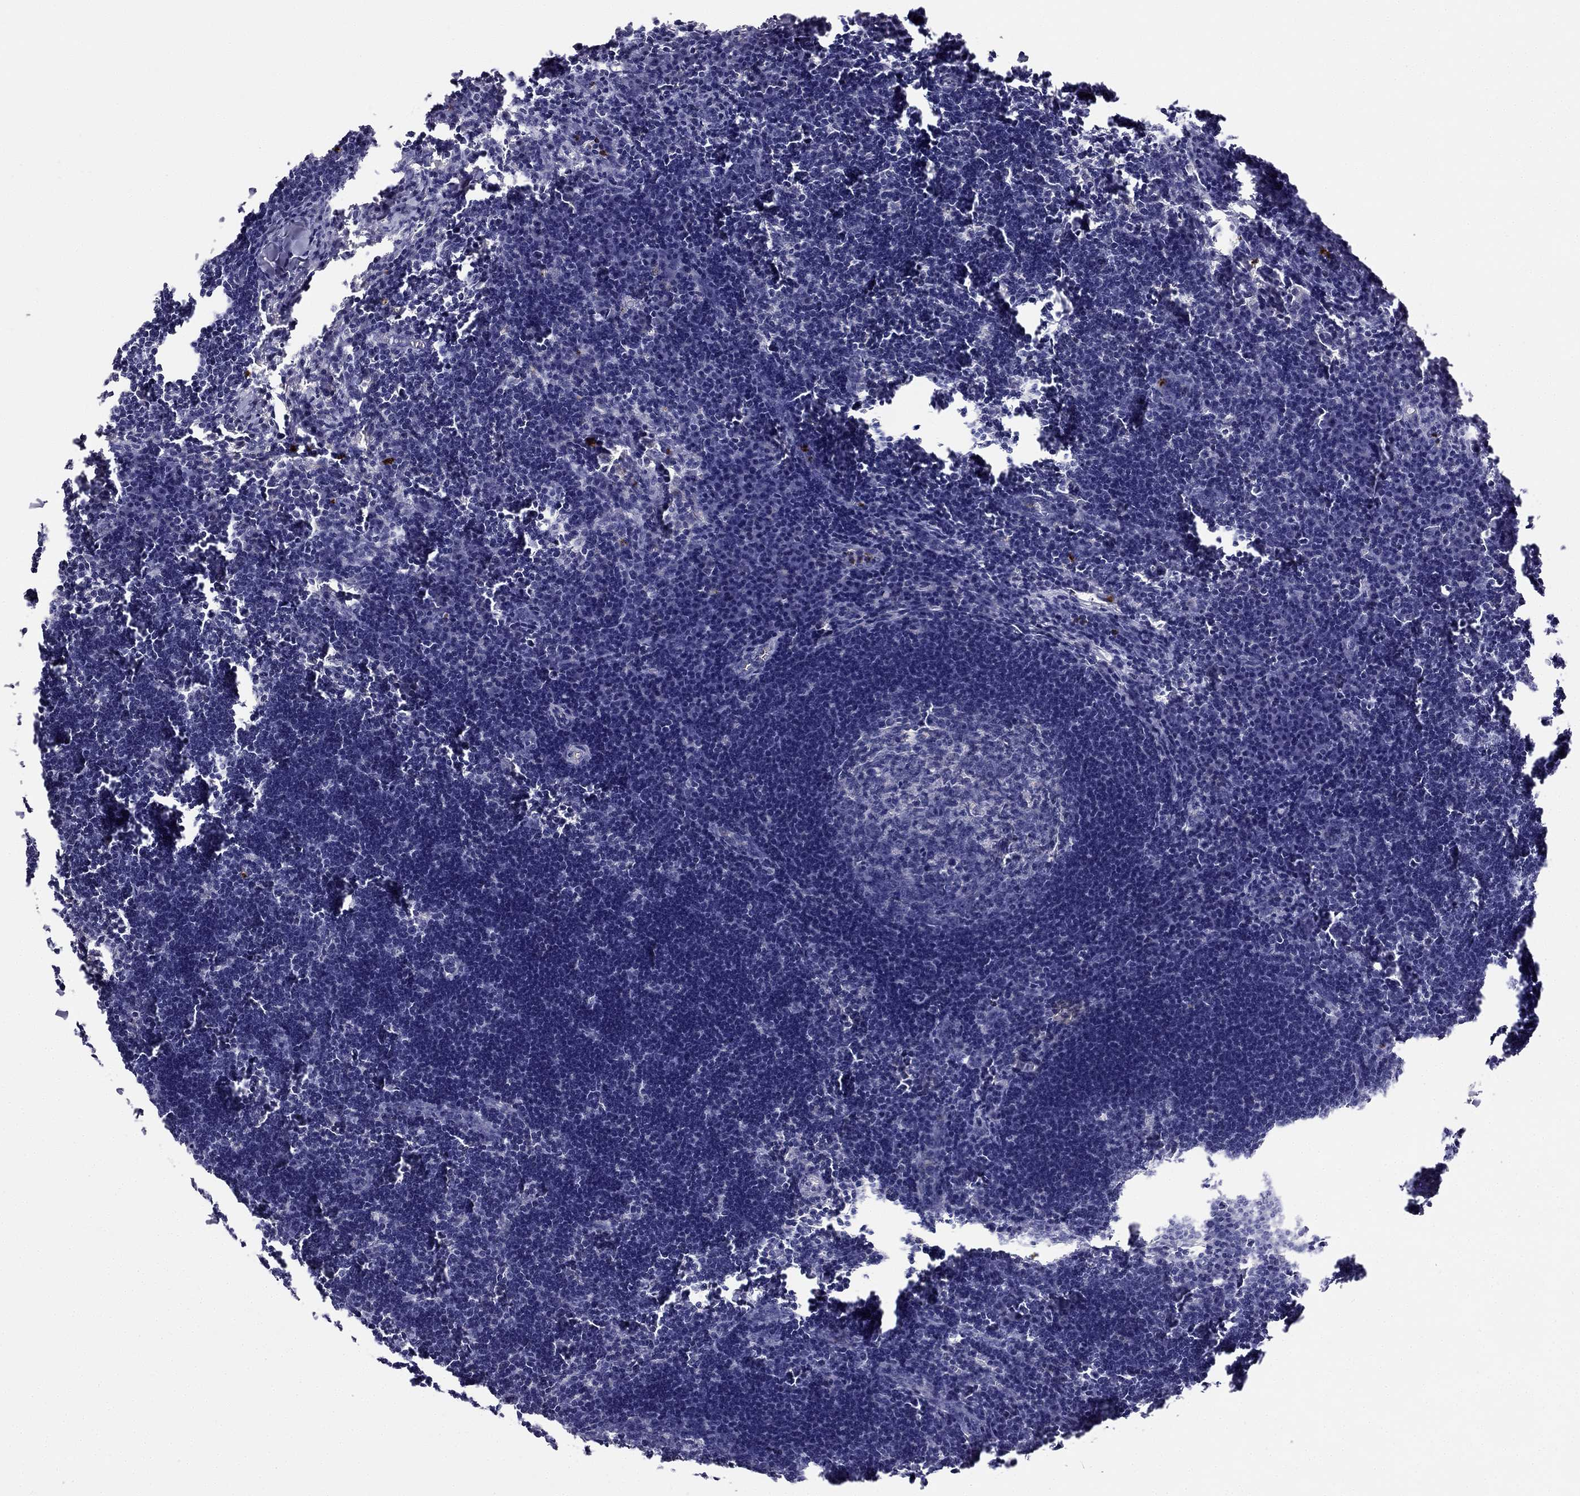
{"staining": {"intensity": "negative", "quantity": "none", "location": "none"}, "tissue": "lymph node", "cell_type": "Germinal center cells", "image_type": "normal", "snomed": [{"axis": "morphology", "description": "Normal tissue, NOS"}, {"axis": "topography", "description": "Lymph node"}], "caption": "This is an immunohistochemistry photomicrograph of normal human lymph node. There is no staining in germinal center cells.", "gene": "C16orf89", "patient": {"sex": "male", "age": 55}}